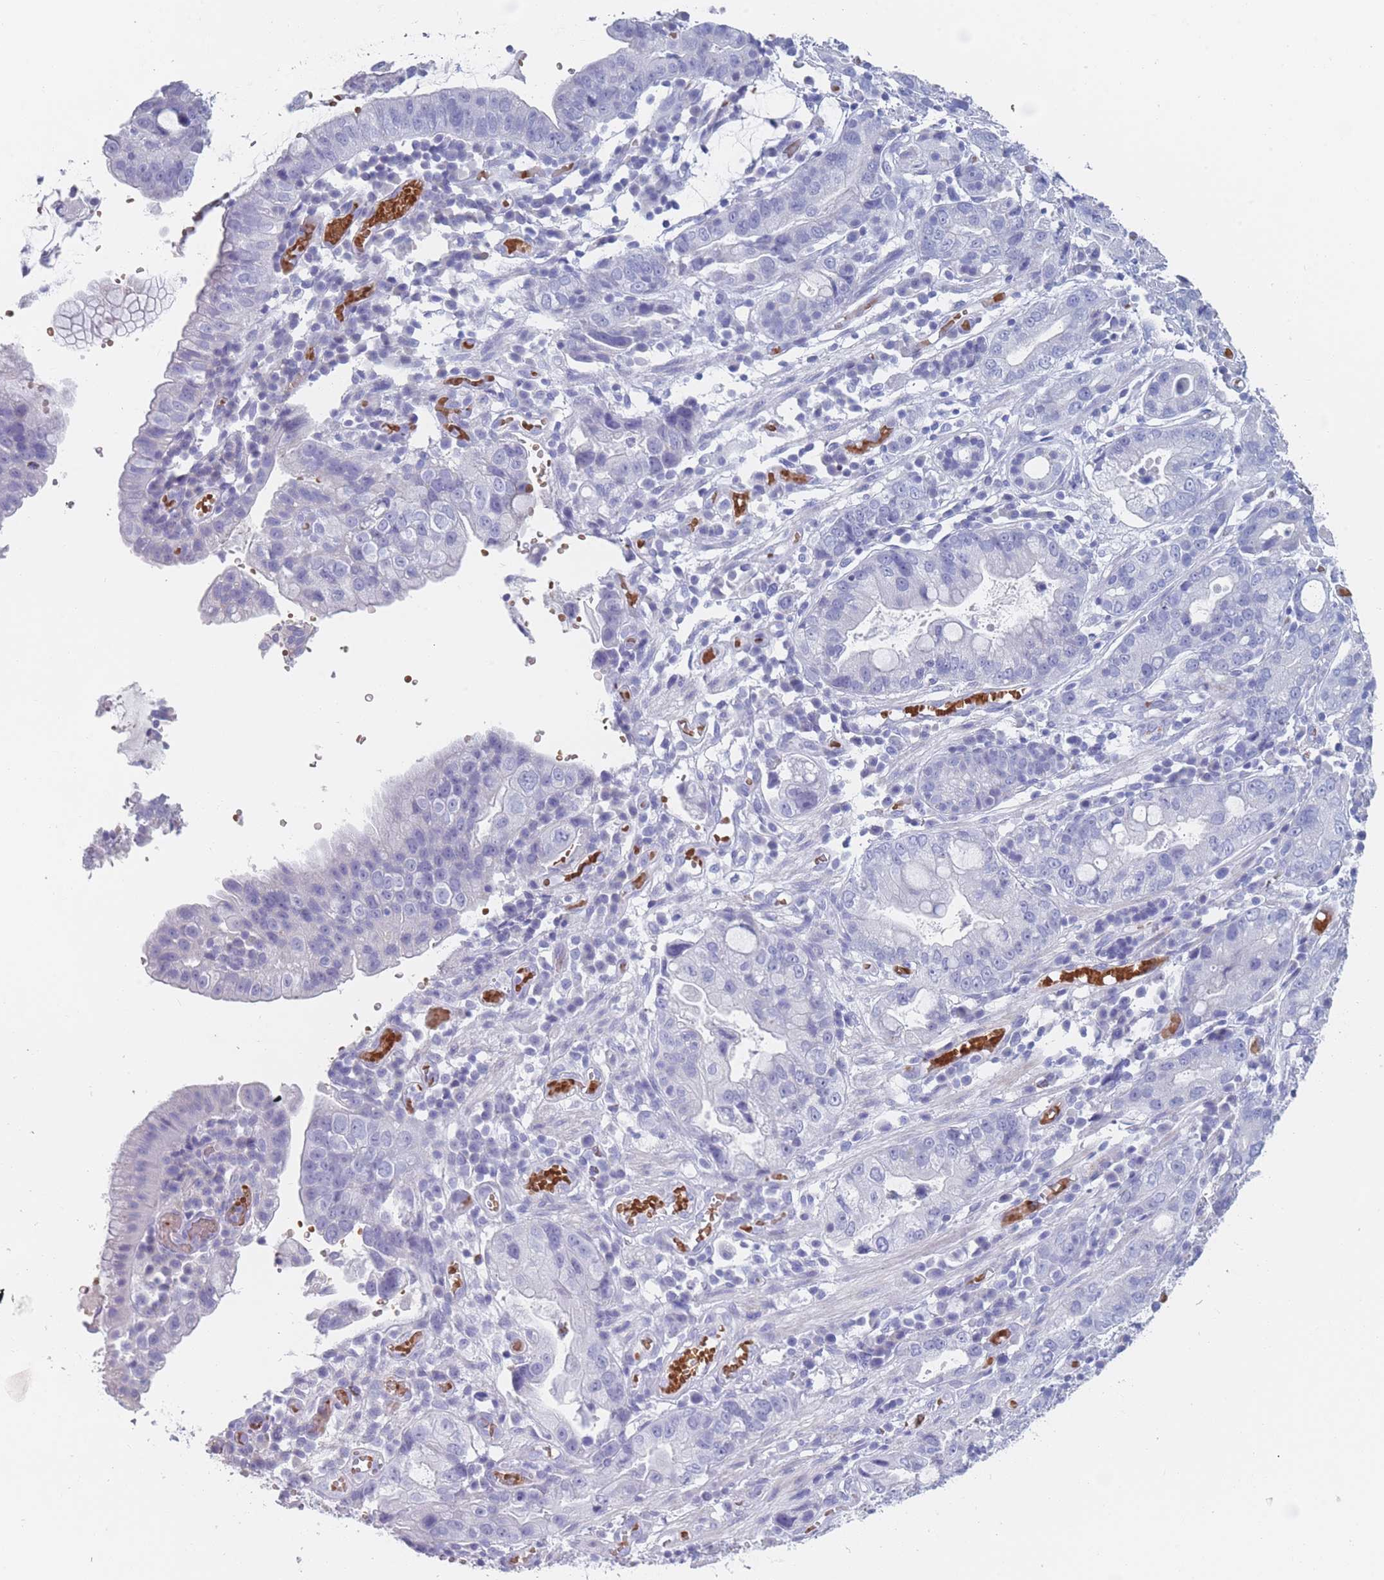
{"staining": {"intensity": "negative", "quantity": "none", "location": "none"}, "tissue": "stomach cancer", "cell_type": "Tumor cells", "image_type": "cancer", "snomed": [{"axis": "morphology", "description": "Adenocarcinoma, NOS"}, {"axis": "topography", "description": "Stomach"}], "caption": "Tumor cells are negative for protein expression in human stomach cancer (adenocarcinoma).", "gene": "OR5D16", "patient": {"sex": "male", "age": 55}}